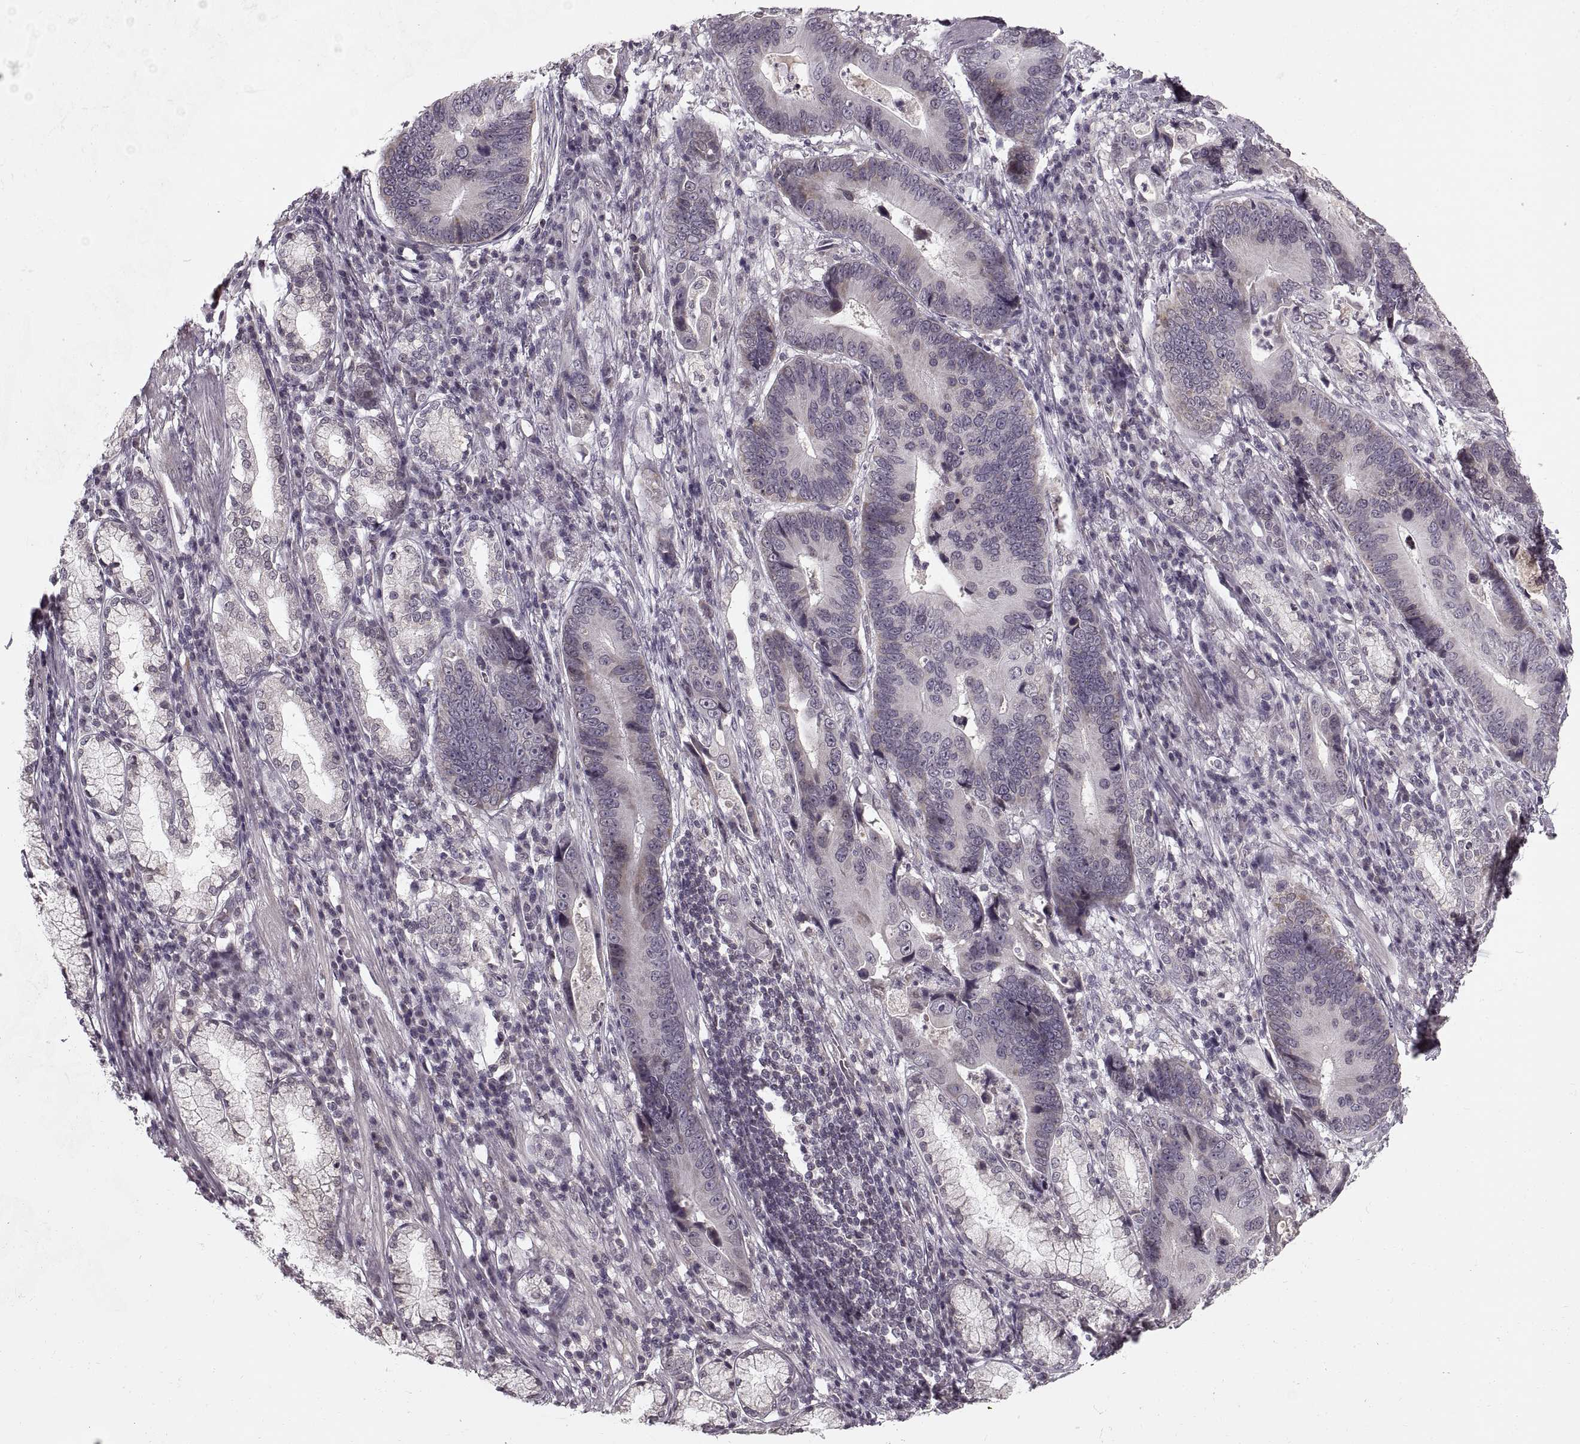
{"staining": {"intensity": "negative", "quantity": "none", "location": "none"}, "tissue": "stomach cancer", "cell_type": "Tumor cells", "image_type": "cancer", "snomed": [{"axis": "morphology", "description": "Adenocarcinoma, NOS"}, {"axis": "topography", "description": "Stomach"}], "caption": "The photomicrograph demonstrates no staining of tumor cells in stomach cancer. (DAB immunohistochemistry with hematoxylin counter stain).", "gene": "ASIC3", "patient": {"sex": "male", "age": 84}}